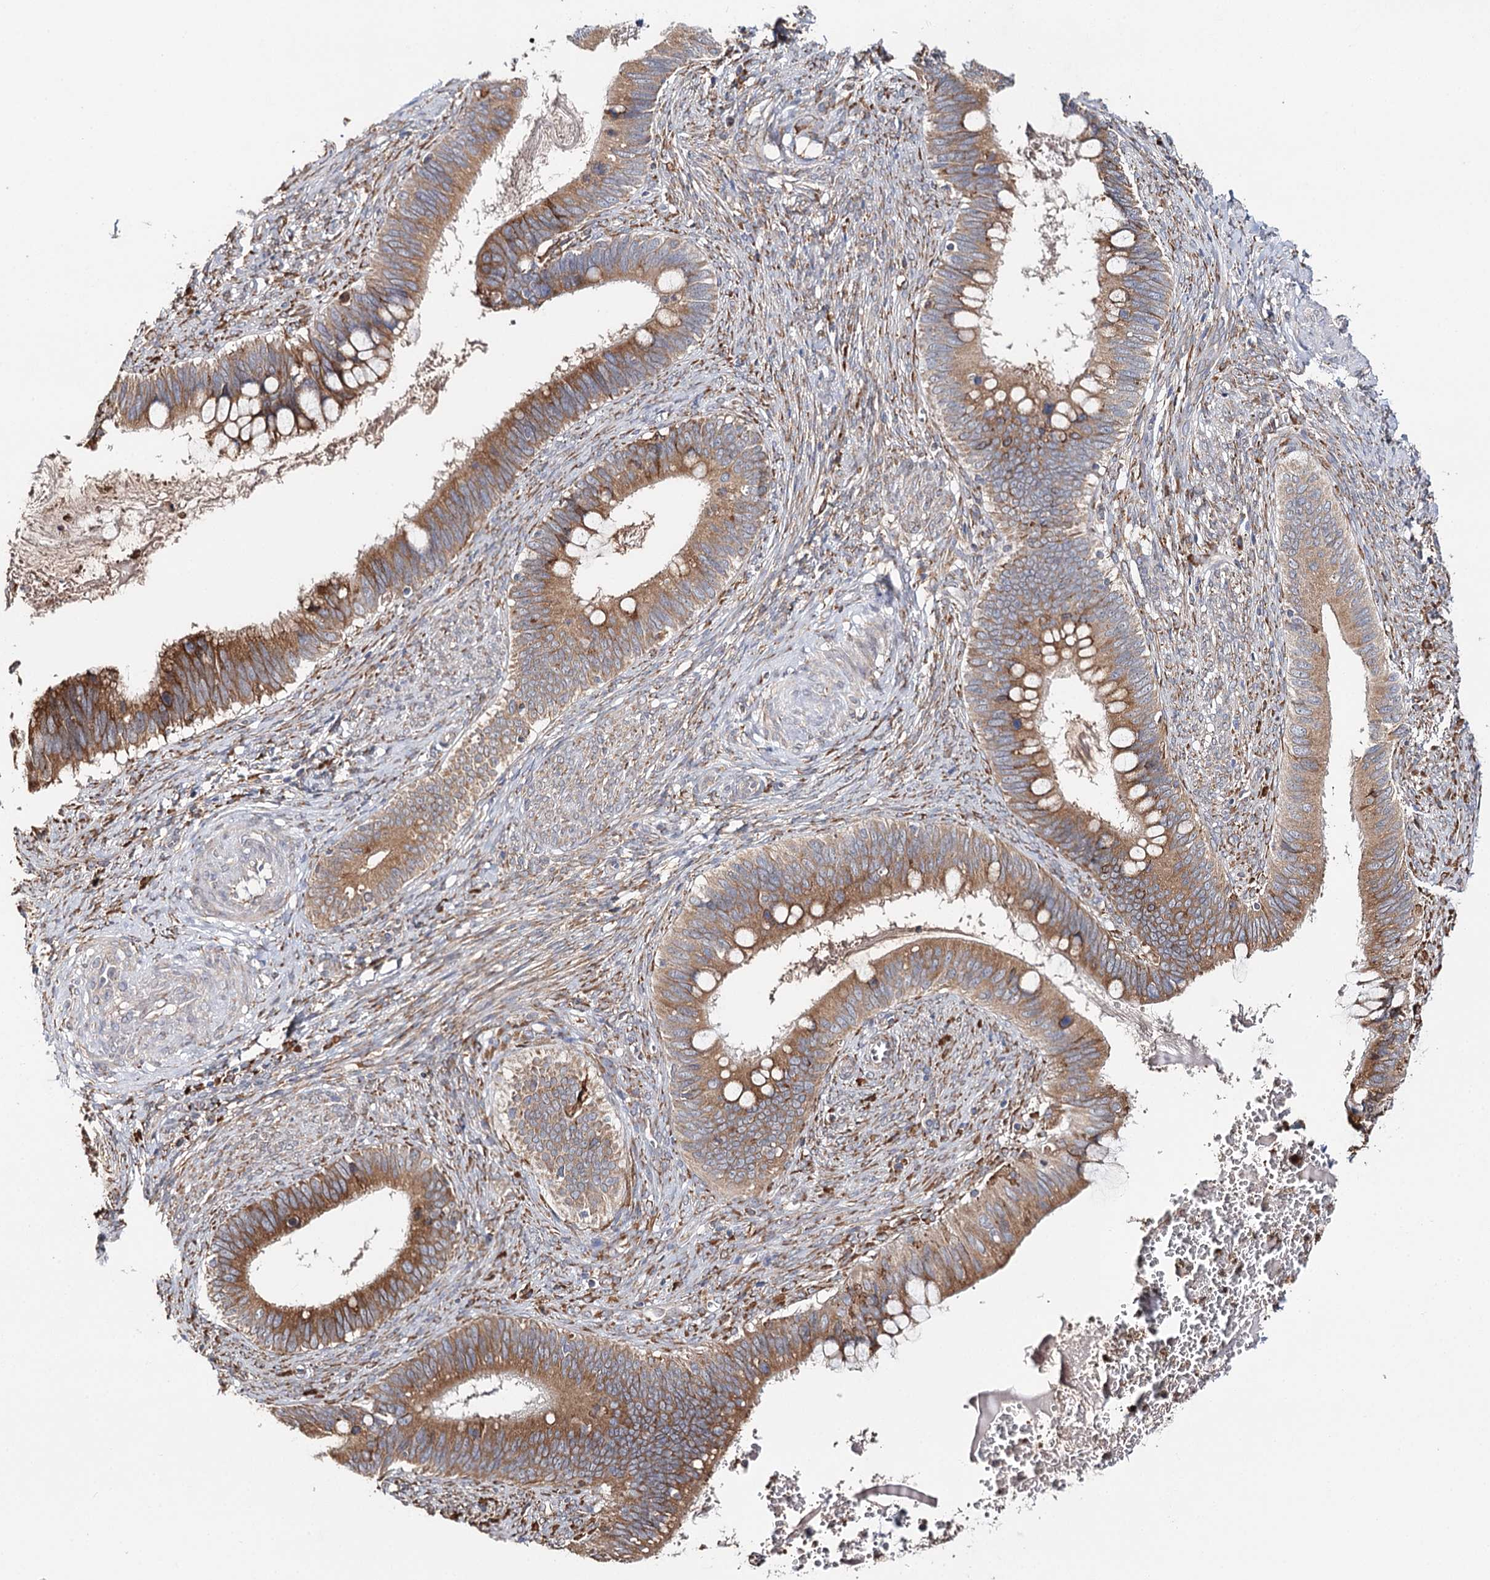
{"staining": {"intensity": "strong", "quantity": ">75%", "location": "cytoplasmic/membranous"}, "tissue": "cervical cancer", "cell_type": "Tumor cells", "image_type": "cancer", "snomed": [{"axis": "morphology", "description": "Adenocarcinoma, NOS"}, {"axis": "topography", "description": "Cervix"}], "caption": "A brown stain highlights strong cytoplasmic/membranous staining of a protein in adenocarcinoma (cervical) tumor cells.", "gene": "VEGFA", "patient": {"sex": "female", "age": 42}}